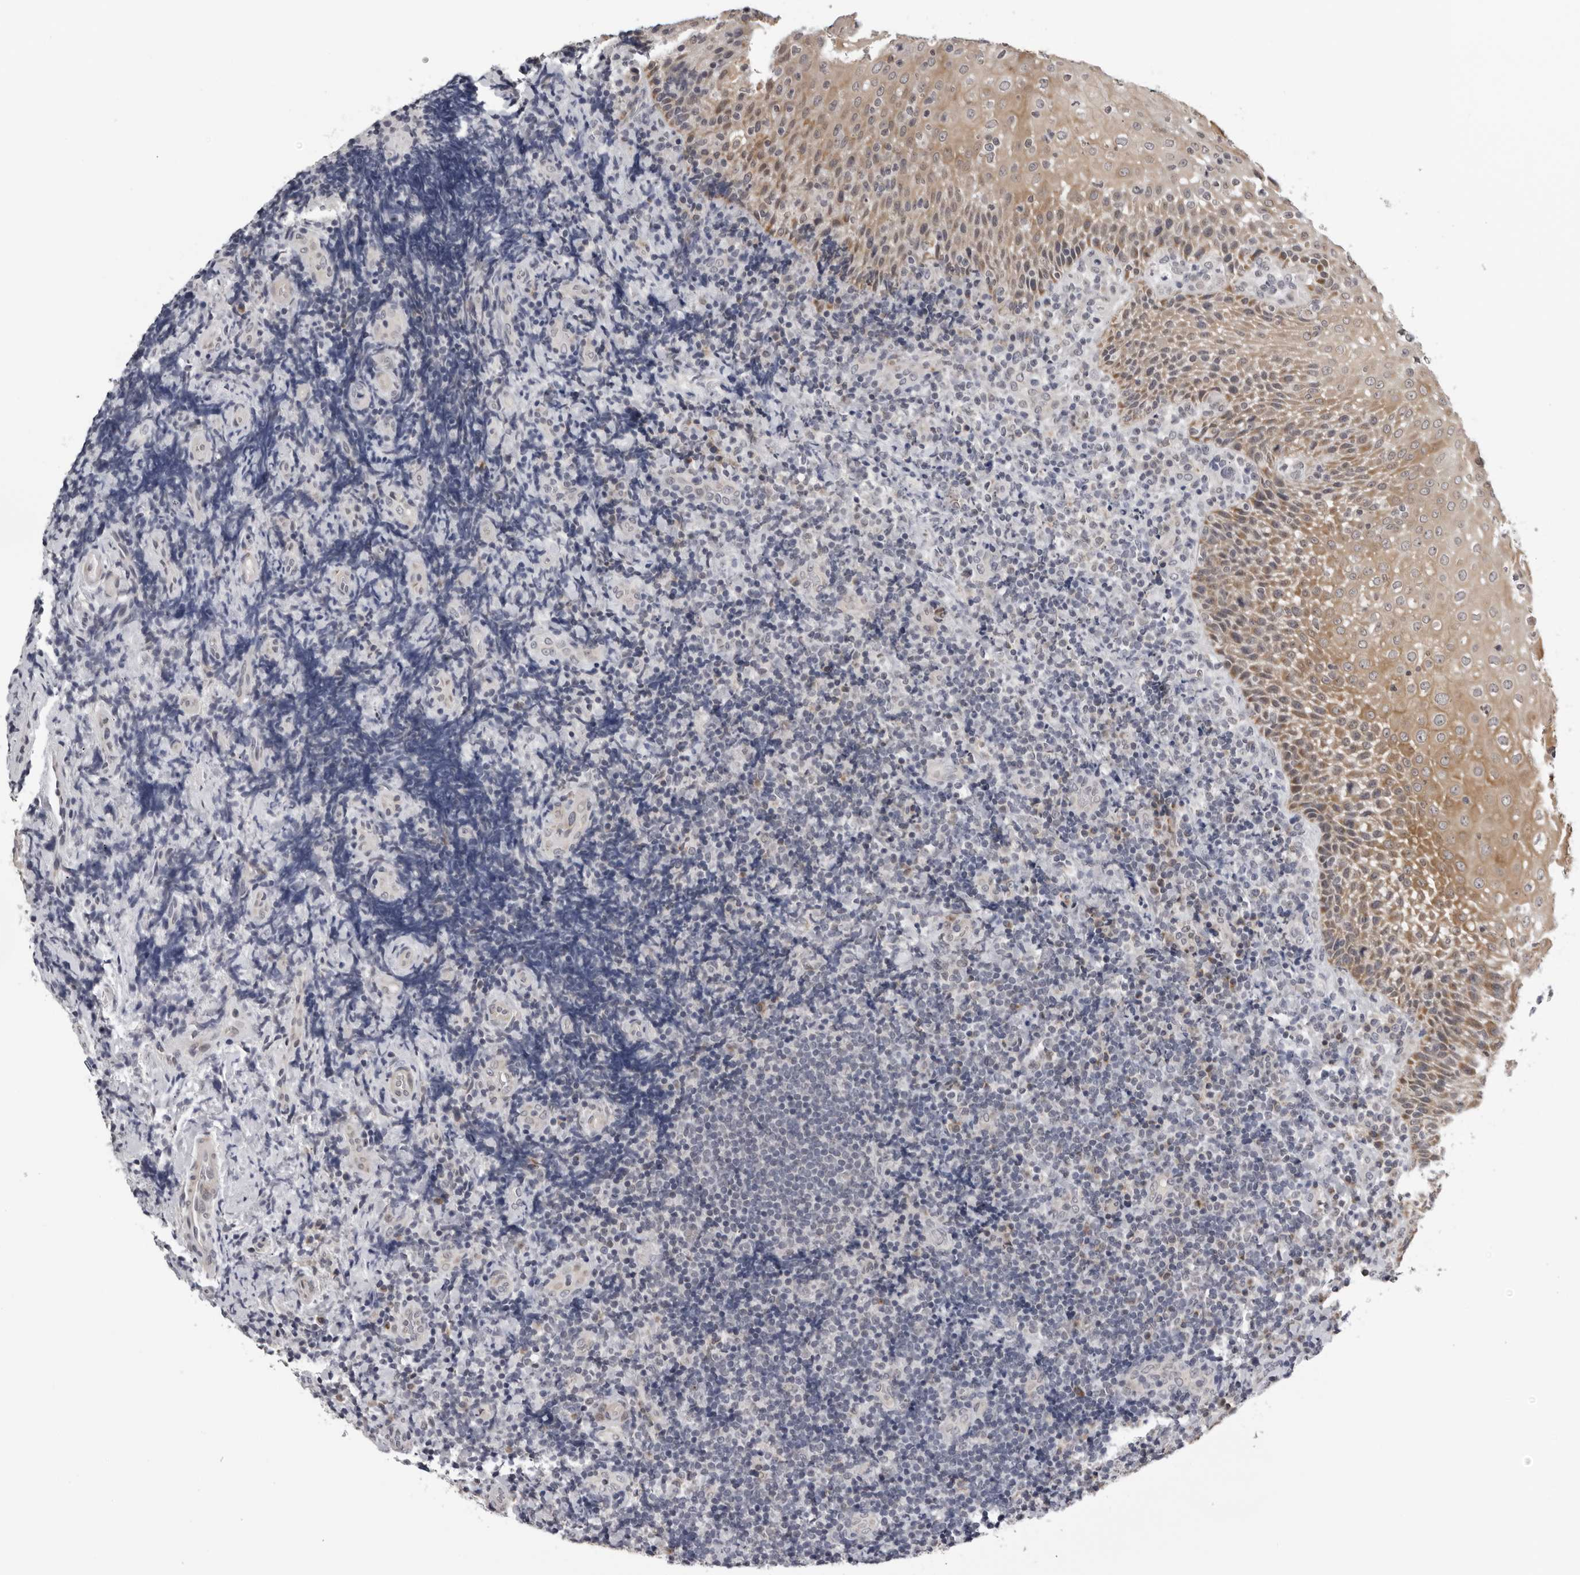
{"staining": {"intensity": "negative", "quantity": "none", "location": "none"}, "tissue": "lymphoma", "cell_type": "Tumor cells", "image_type": "cancer", "snomed": [{"axis": "morphology", "description": "Malignant lymphoma, non-Hodgkin's type, High grade"}, {"axis": "topography", "description": "Tonsil"}], "caption": "This image is of malignant lymphoma, non-Hodgkin's type (high-grade) stained with immunohistochemistry (IHC) to label a protein in brown with the nuclei are counter-stained blue. There is no positivity in tumor cells.", "gene": "CPT2", "patient": {"sex": "female", "age": 36}}